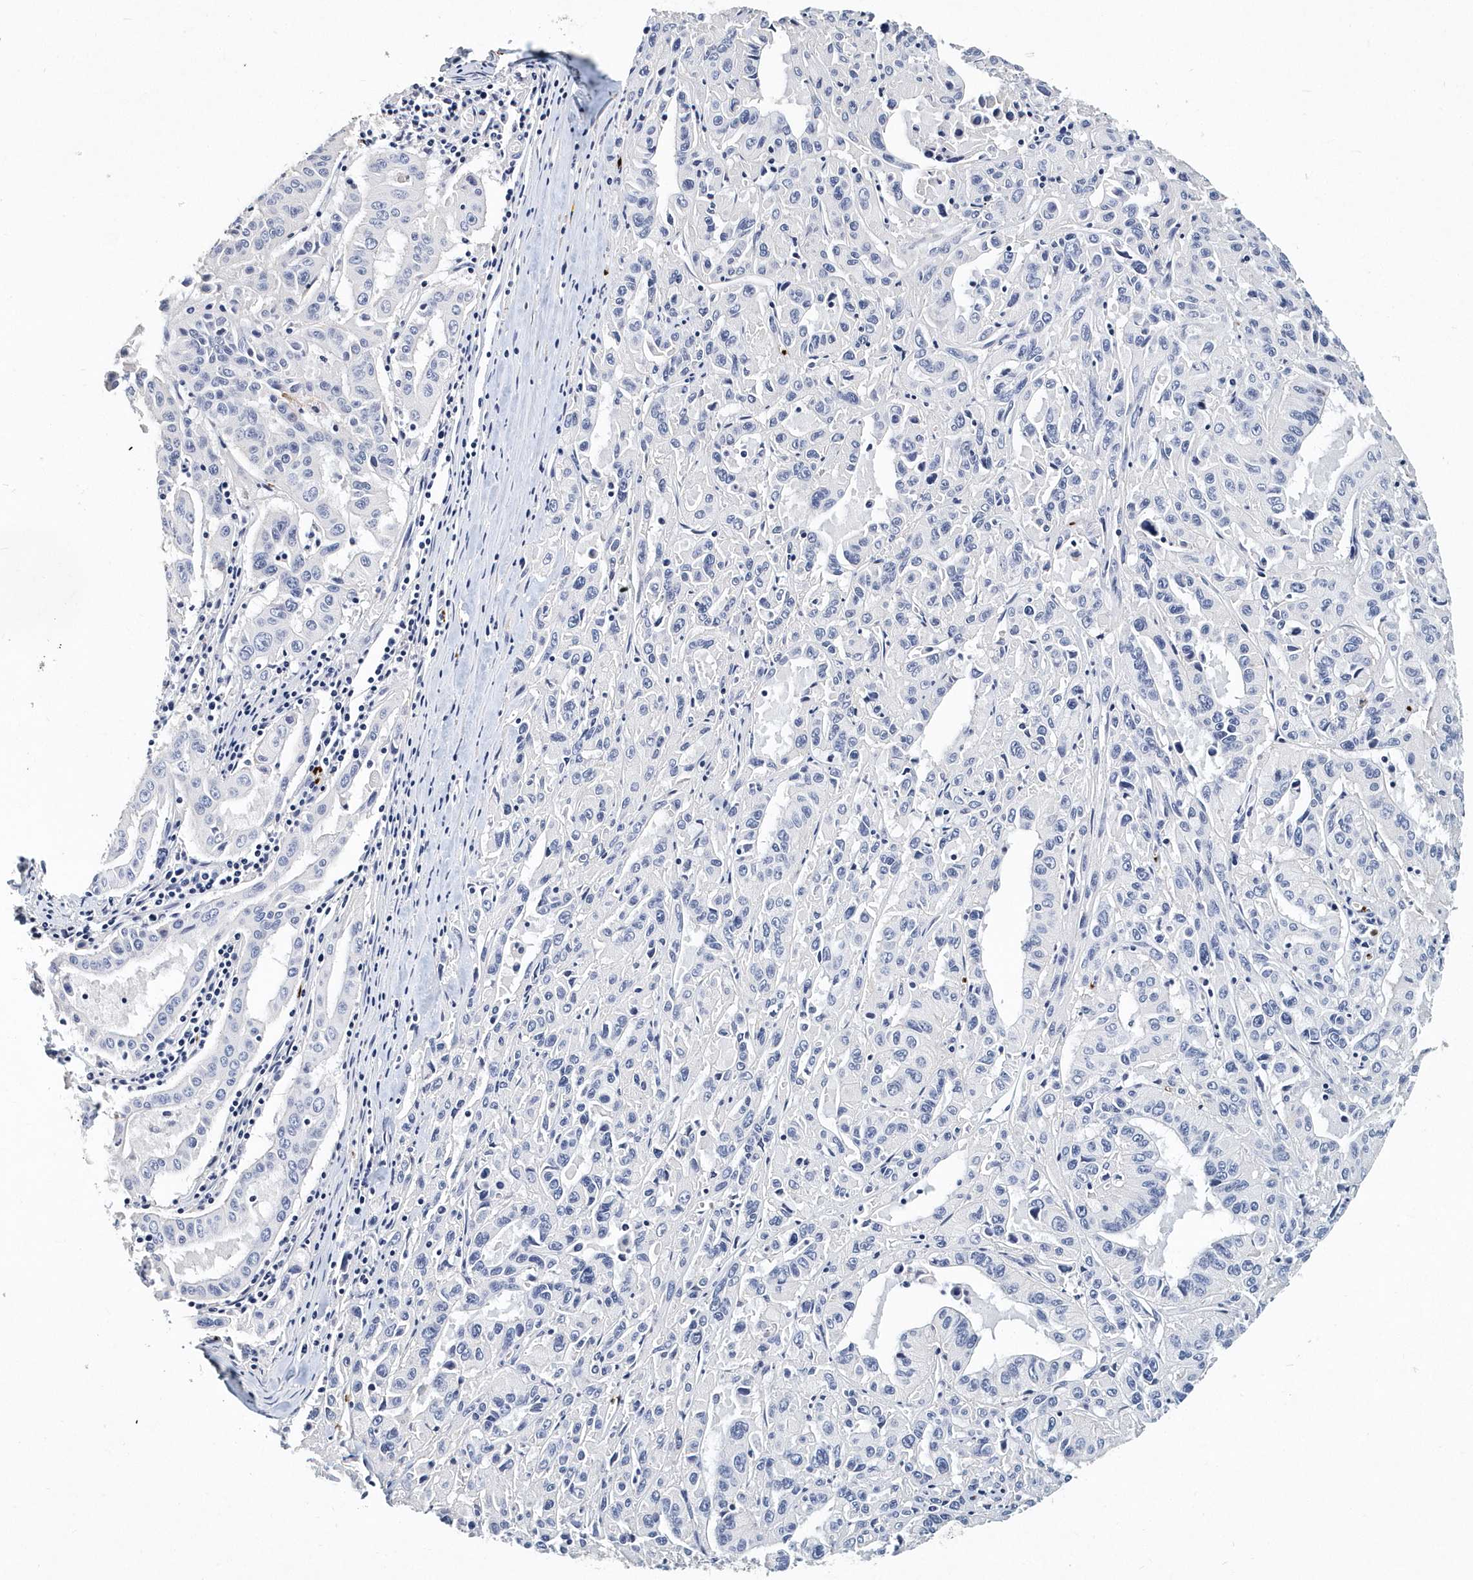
{"staining": {"intensity": "negative", "quantity": "none", "location": "none"}, "tissue": "pancreatic cancer", "cell_type": "Tumor cells", "image_type": "cancer", "snomed": [{"axis": "morphology", "description": "Adenocarcinoma, NOS"}, {"axis": "topography", "description": "Pancreas"}], "caption": "Tumor cells show no significant protein staining in pancreatic adenocarcinoma.", "gene": "ITGA2B", "patient": {"sex": "male", "age": 63}}